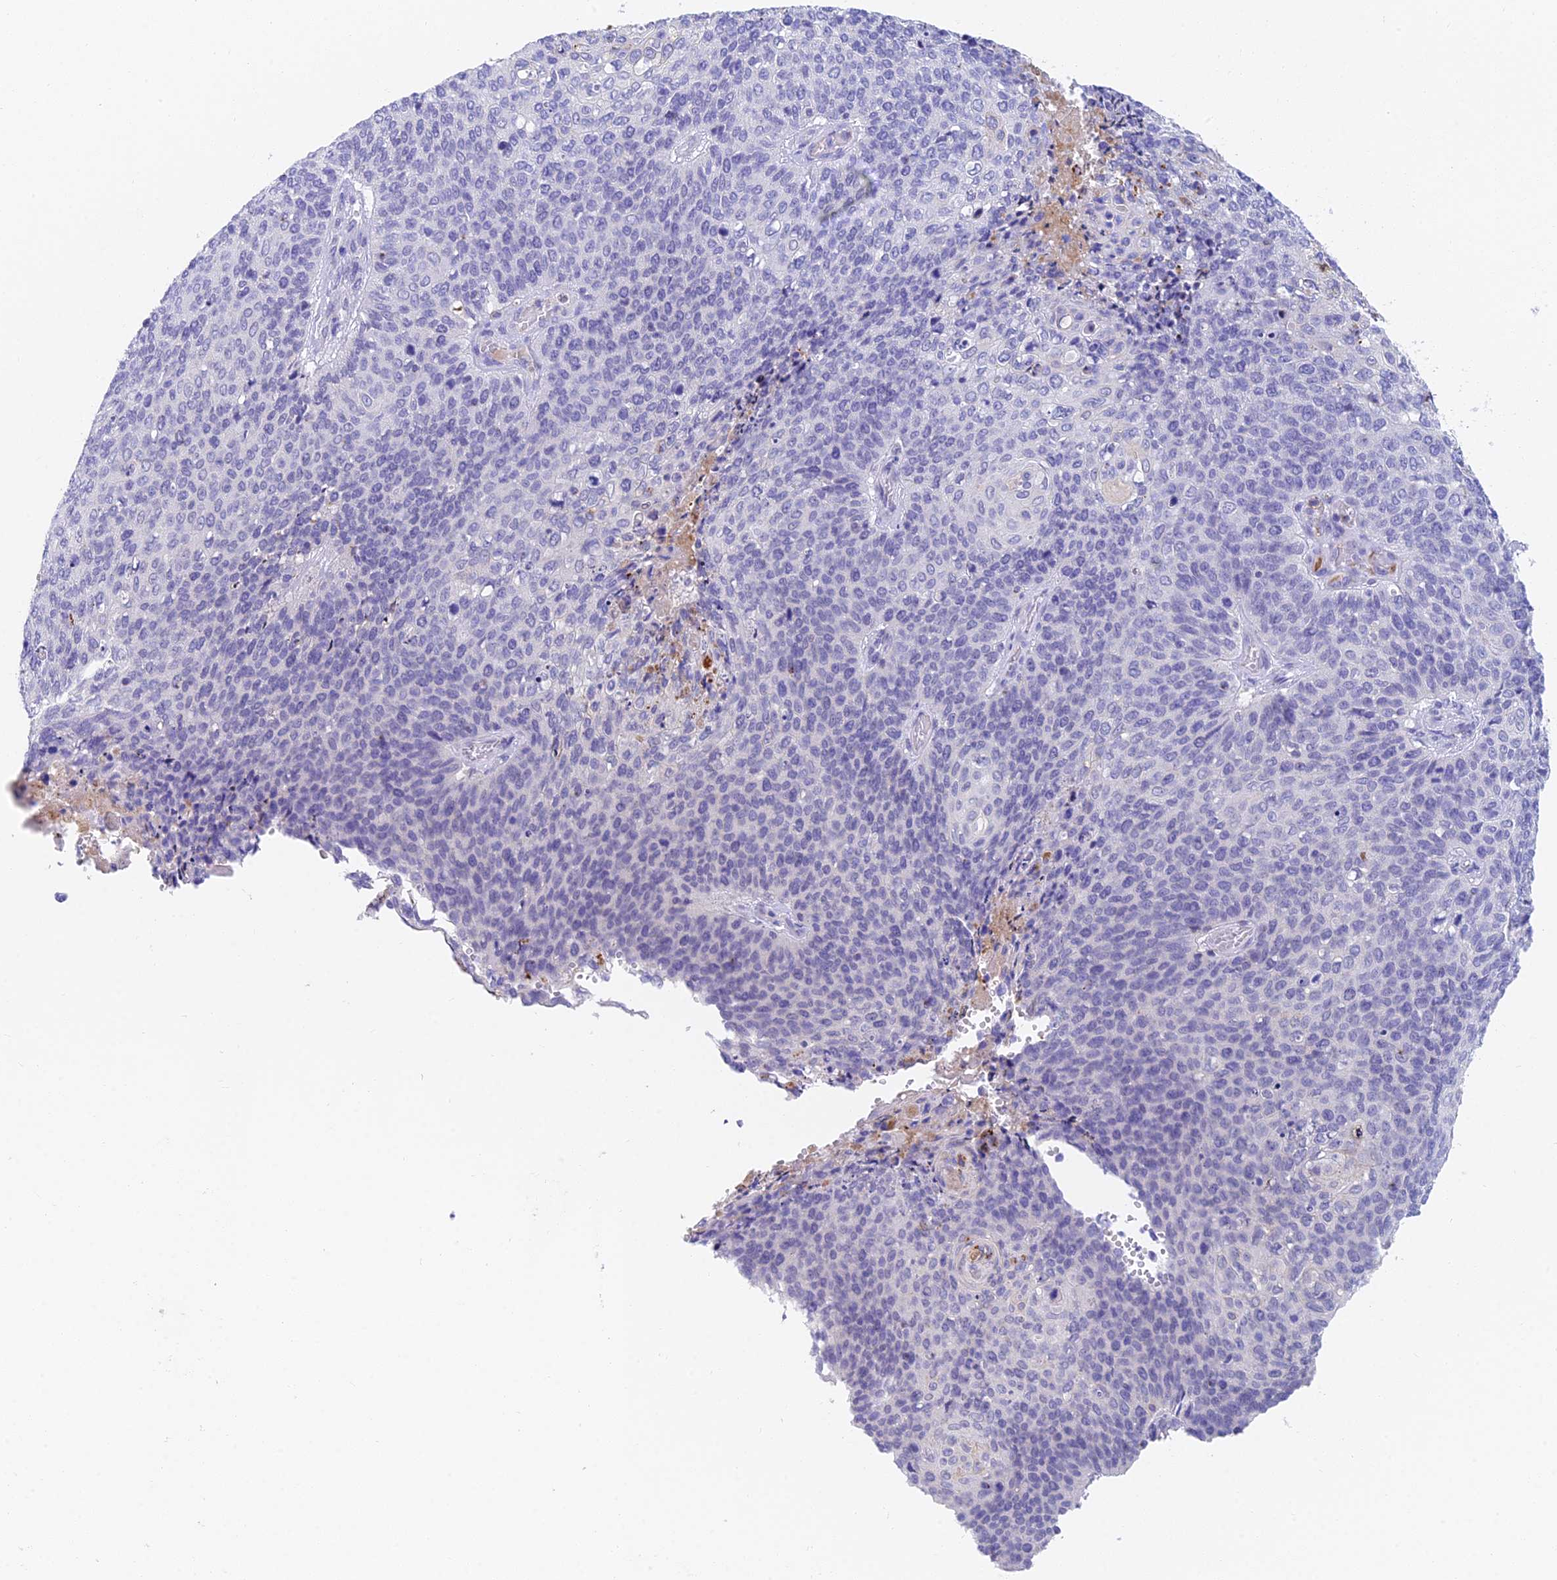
{"staining": {"intensity": "negative", "quantity": "none", "location": "none"}, "tissue": "cervical cancer", "cell_type": "Tumor cells", "image_type": "cancer", "snomed": [{"axis": "morphology", "description": "Squamous cell carcinoma, NOS"}, {"axis": "topography", "description": "Cervix"}], "caption": "An image of human cervical cancer (squamous cell carcinoma) is negative for staining in tumor cells. (Brightfield microscopy of DAB immunohistochemistry (IHC) at high magnification).", "gene": "ADAMTS13", "patient": {"sex": "female", "age": 39}}